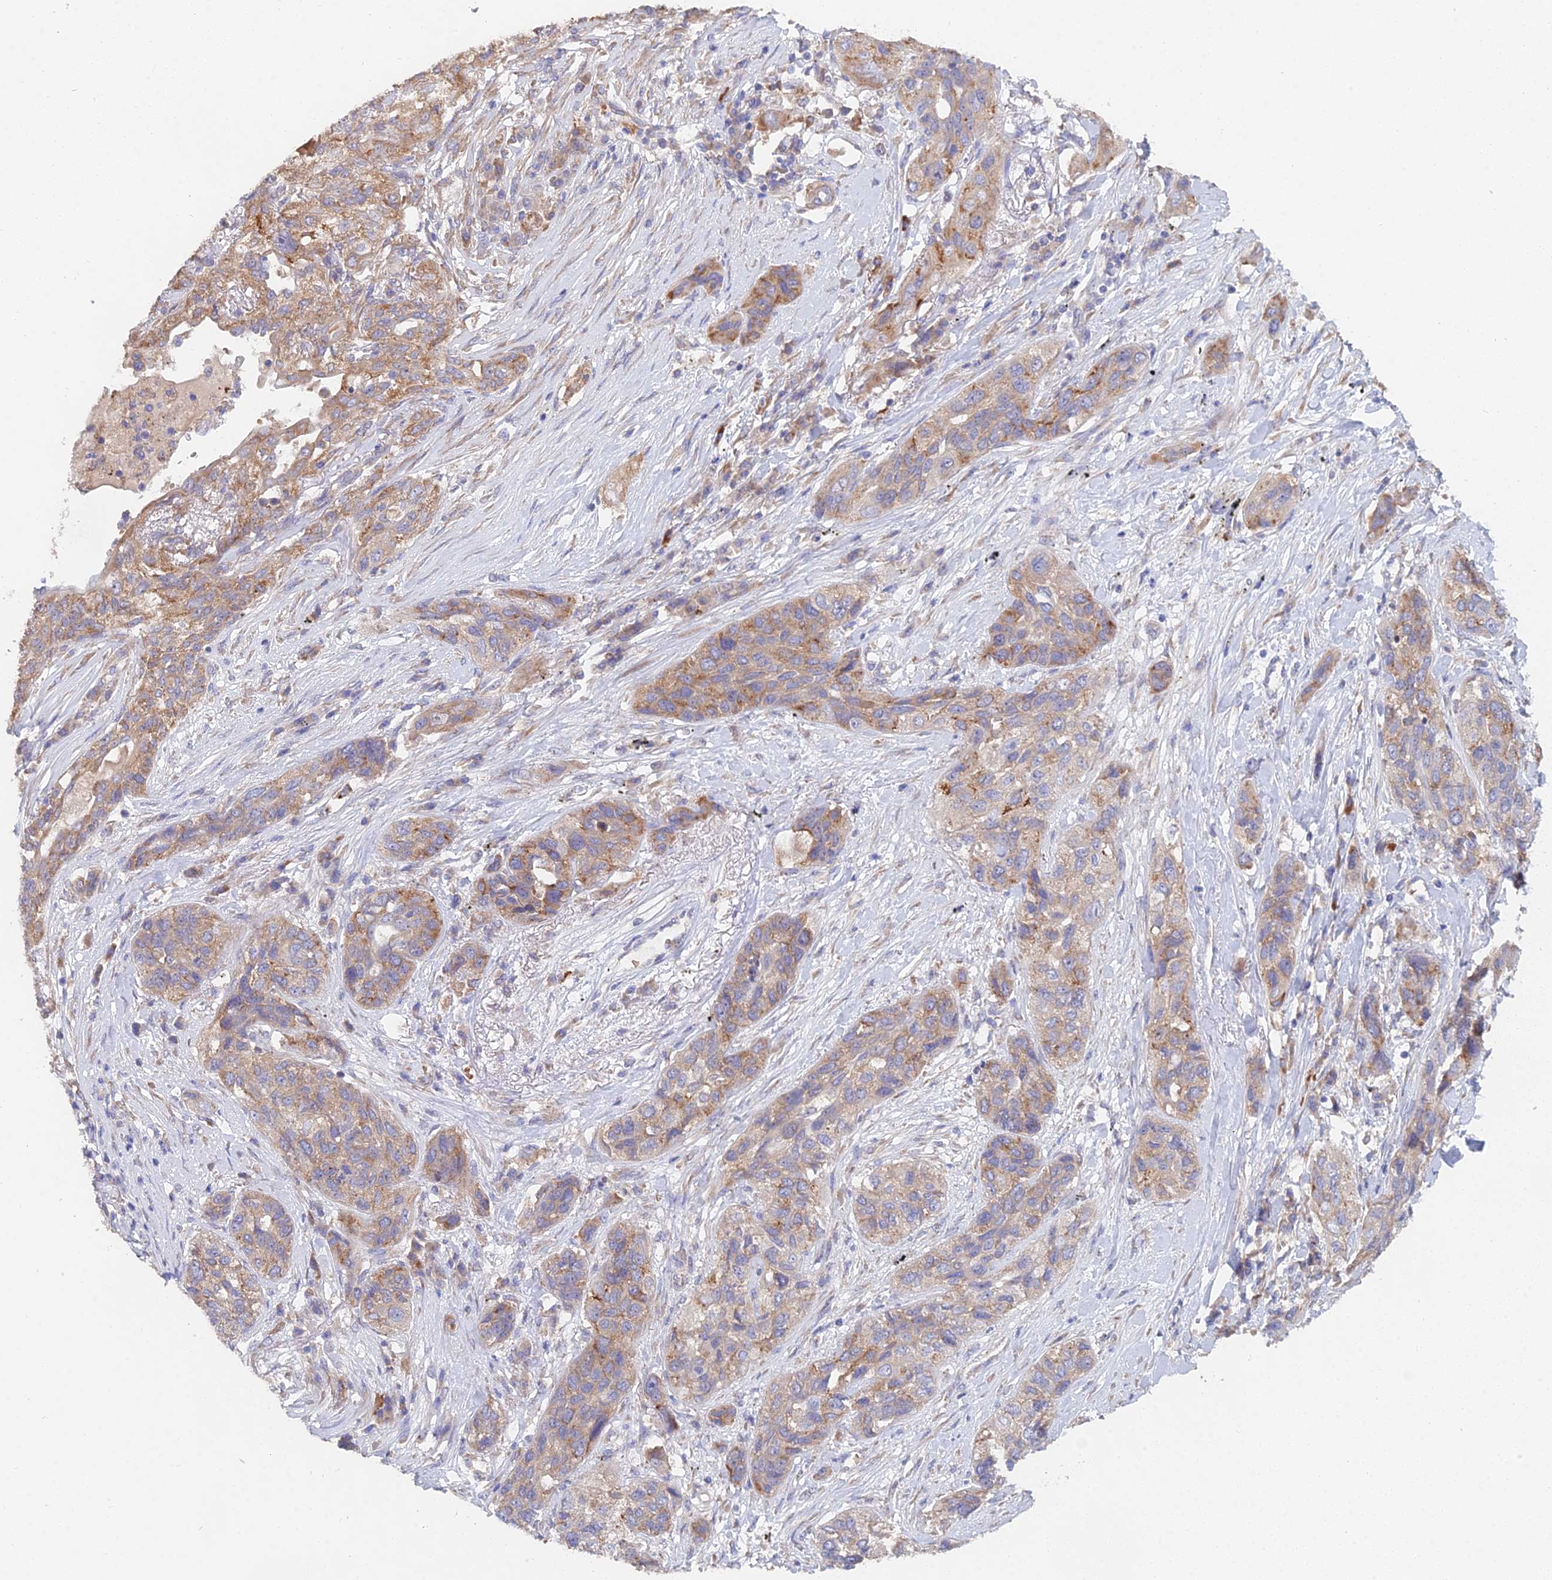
{"staining": {"intensity": "weak", "quantity": ">75%", "location": "cytoplasmic/membranous"}, "tissue": "lung cancer", "cell_type": "Tumor cells", "image_type": "cancer", "snomed": [{"axis": "morphology", "description": "Squamous cell carcinoma, NOS"}, {"axis": "topography", "description": "Lung"}], "caption": "Protein positivity by immunohistochemistry exhibits weak cytoplasmic/membranous staining in about >75% of tumor cells in squamous cell carcinoma (lung). (DAB (3,3'-diaminobenzidine) IHC with brightfield microscopy, high magnification).", "gene": "ELOF1", "patient": {"sex": "female", "age": 70}}